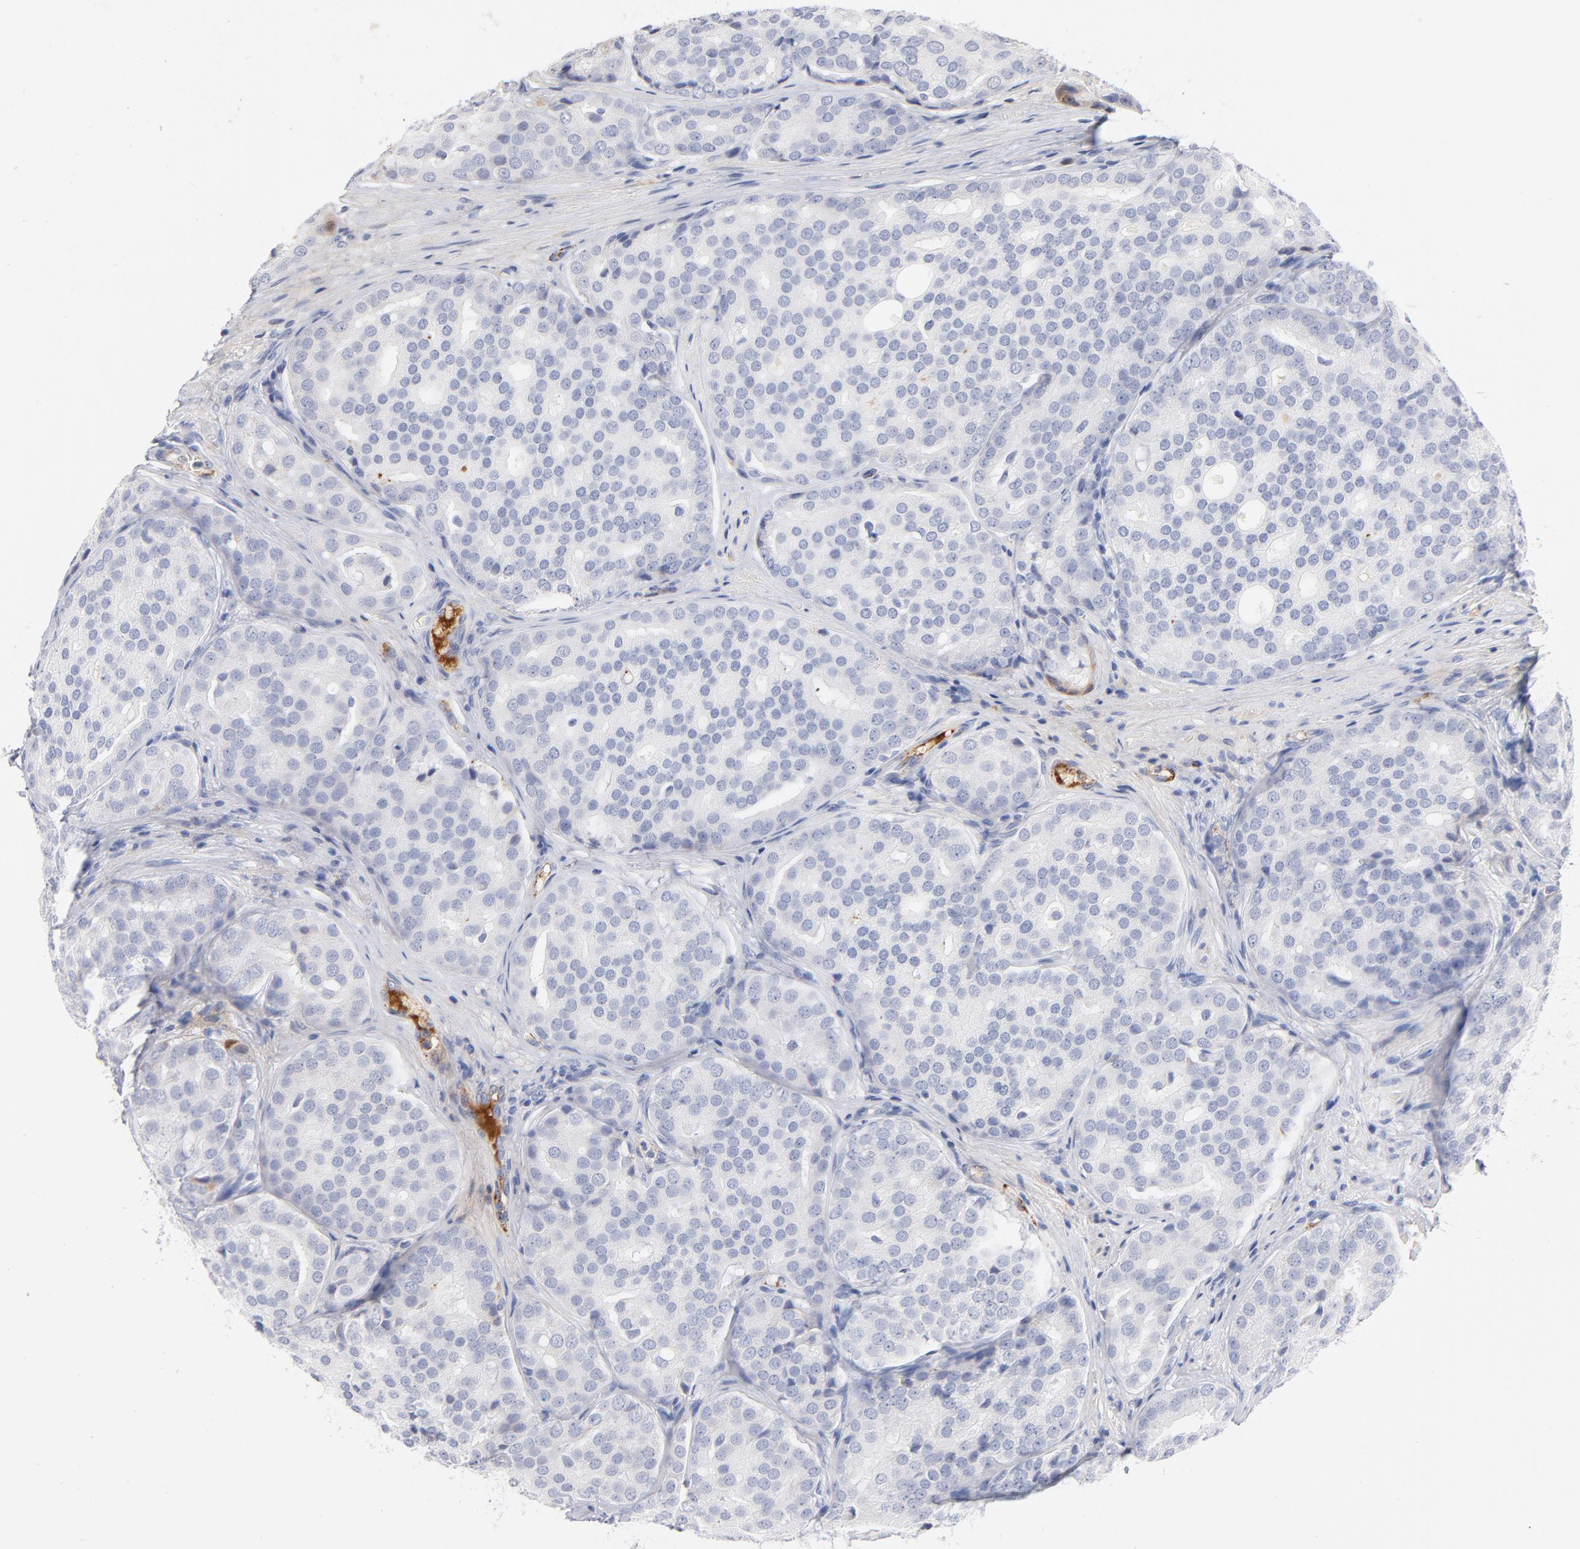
{"staining": {"intensity": "negative", "quantity": "none", "location": "none"}, "tissue": "prostate cancer", "cell_type": "Tumor cells", "image_type": "cancer", "snomed": [{"axis": "morphology", "description": "Adenocarcinoma, High grade"}, {"axis": "topography", "description": "Prostate"}], "caption": "This image is of prostate cancer (adenocarcinoma (high-grade)) stained with IHC to label a protein in brown with the nuclei are counter-stained blue. There is no positivity in tumor cells.", "gene": "PLAT", "patient": {"sex": "male", "age": 64}}